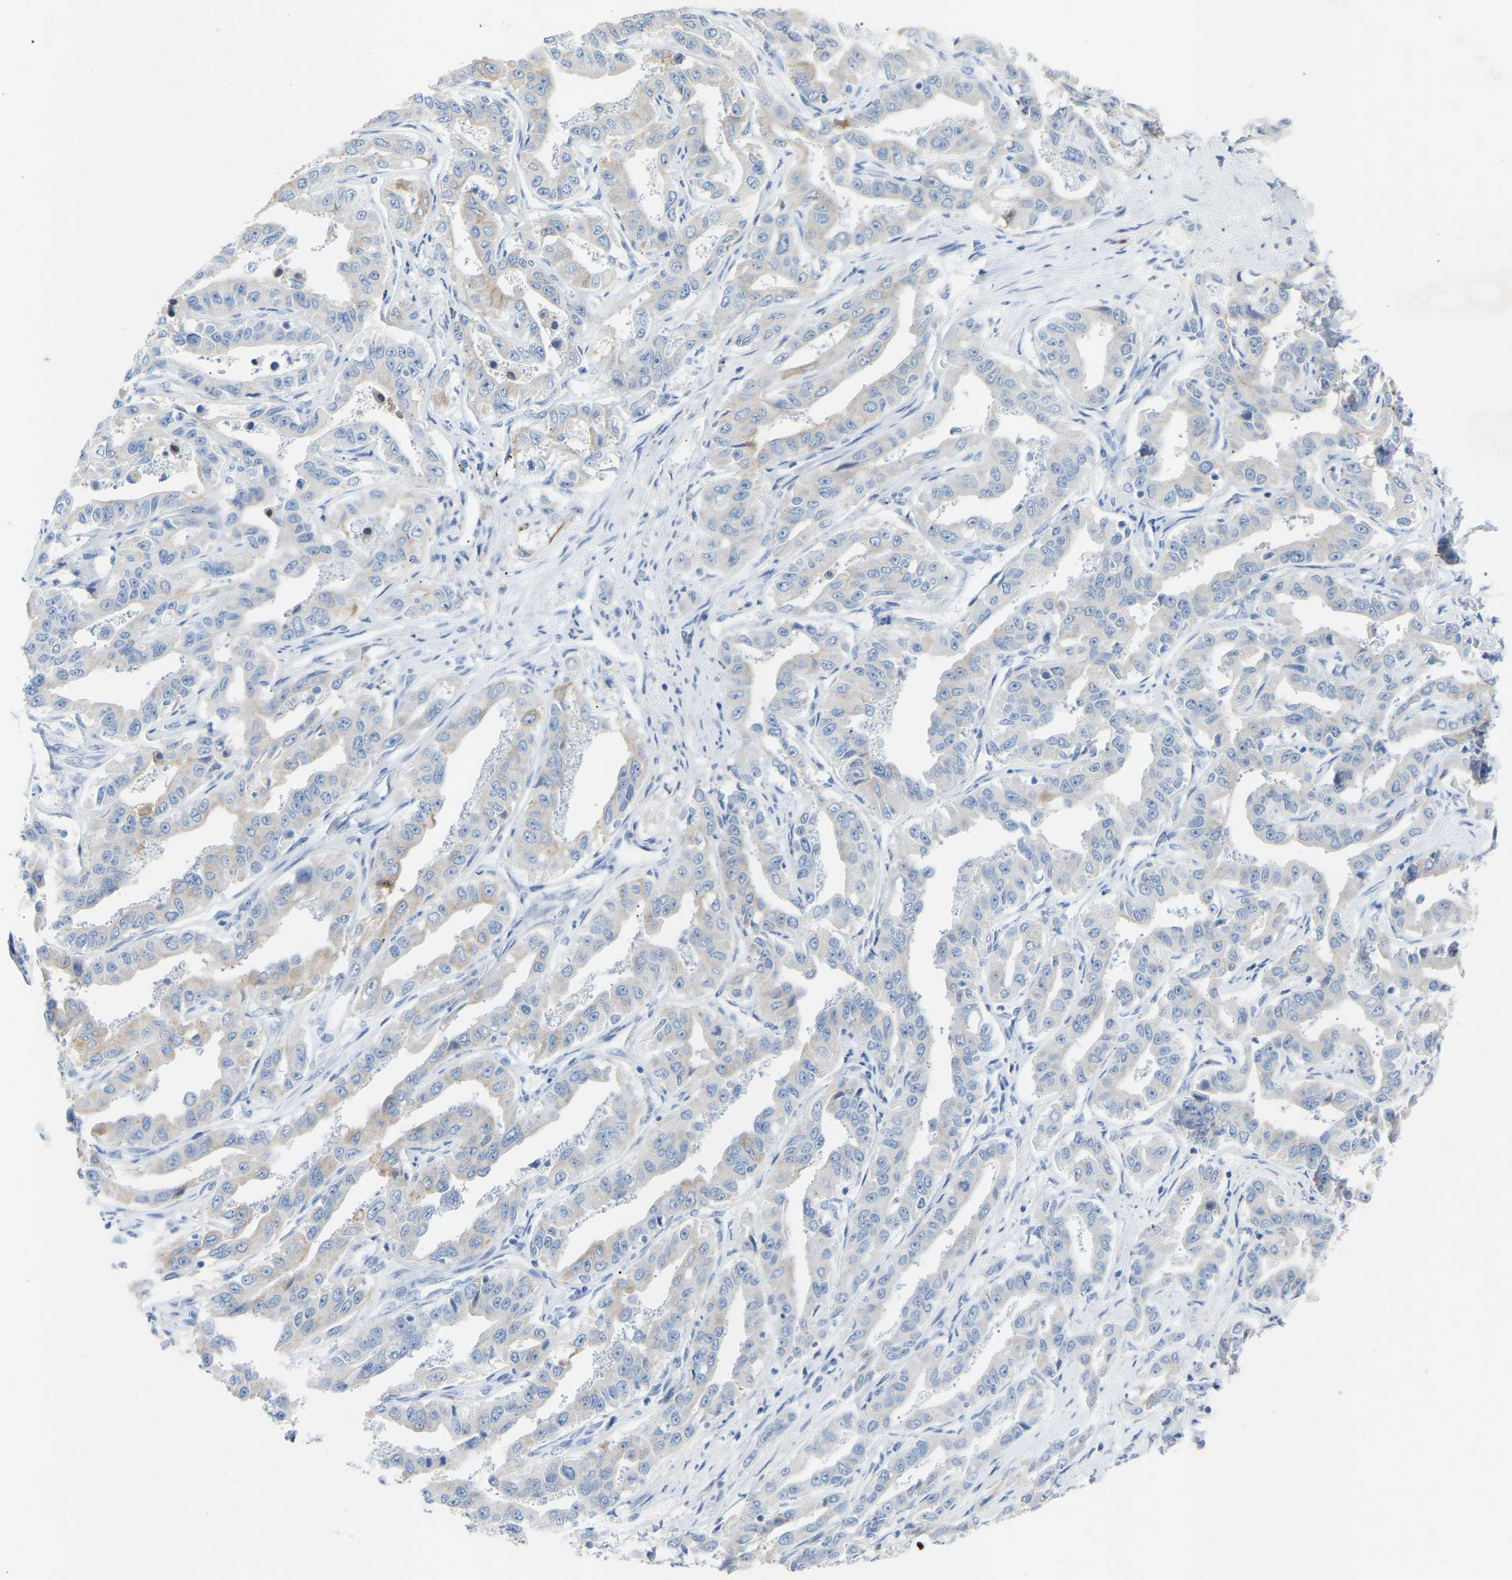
{"staining": {"intensity": "negative", "quantity": "none", "location": "none"}, "tissue": "liver cancer", "cell_type": "Tumor cells", "image_type": "cancer", "snomed": [{"axis": "morphology", "description": "Cholangiocarcinoma"}, {"axis": "topography", "description": "Liver"}], "caption": "Tumor cells are negative for protein expression in human liver cancer.", "gene": "PEX1", "patient": {"sex": "male", "age": 59}}